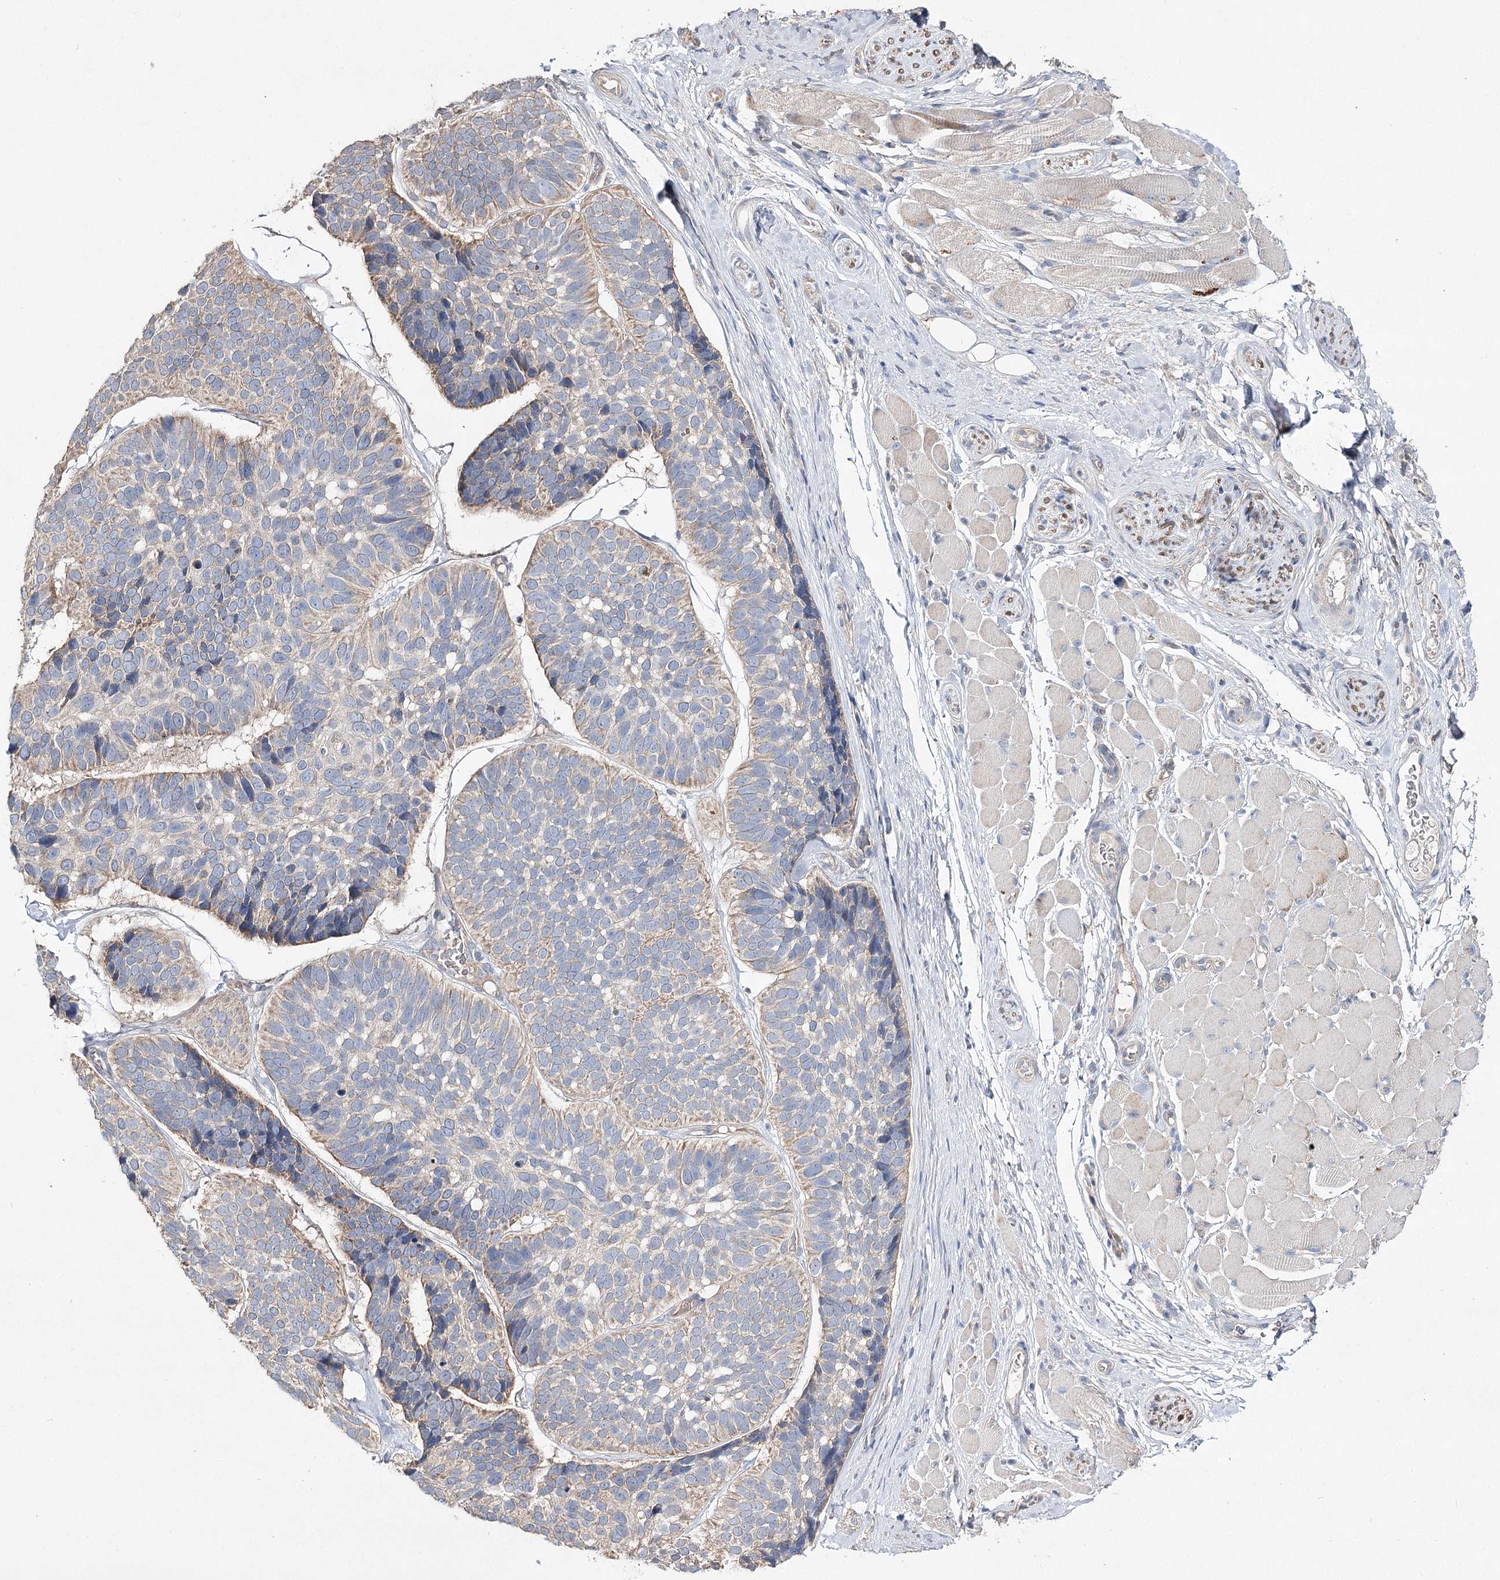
{"staining": {"intensity": "weak", "quantity": "25%-75%", "location": "cytoplasmic/membranous"}, "tissue": "skin cancer", "cell_type": "Tumor cells", "image_type": "cancer", "snomed": [{"axis": "morphology", "description": "Basal cell carcinoma"}, {"axis": "topography", "description": "Skin"}], "caption": "Immunohistochemical staining of human skin cancer (basal cell carcinoma) demonstrates low levels of weak cytoplasmic/membranous positivity in about 25%-75% of tumor cells.", "gene": "AURKC", "patient": {"sex": "male", "age": 62}}